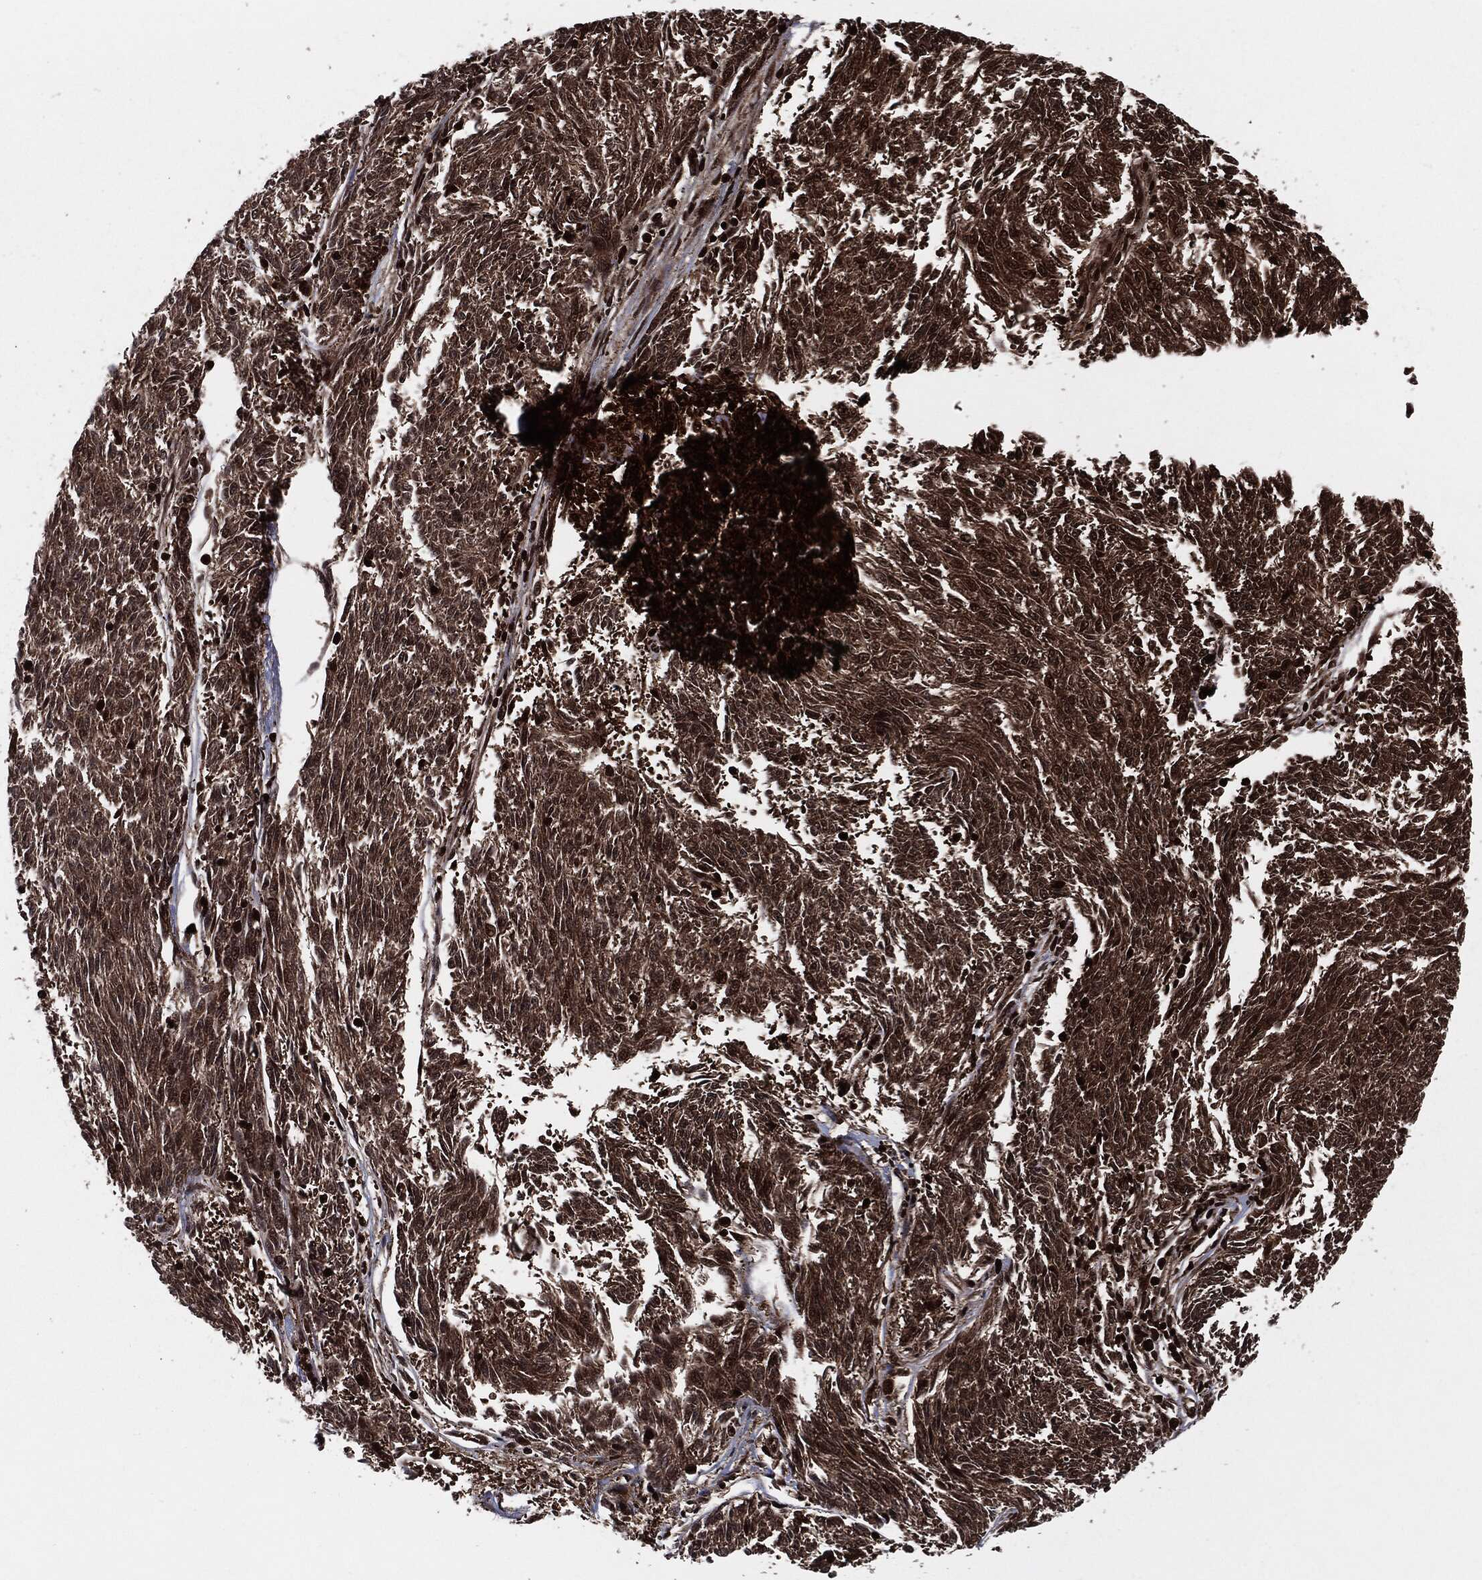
{"staining": {"intensity": "moderate", "quantity": ">75%", "location": "cytoplasmic/membranous"}, "tissue": "melanoma", "cell_type": "Tumor cells", "image_type": "cancer", "snomed": [{"axis": "morphology", "description": "Malignant melanoma, NOS"}, {"axis": "topography", "description": "Skin"}], "caption": "Immunohistochemistry histopathology image of neoplastic tissue: melanoma stained using immunohistochemistry shows medium levels of moderate protein expression localized specifically in the cytoplasmic/membranous of tumor cells, appearing as a cytoplasmic/membranous brown color.", "gene": "YWHAB", "patient": {"sex": "female", "age": 72}}